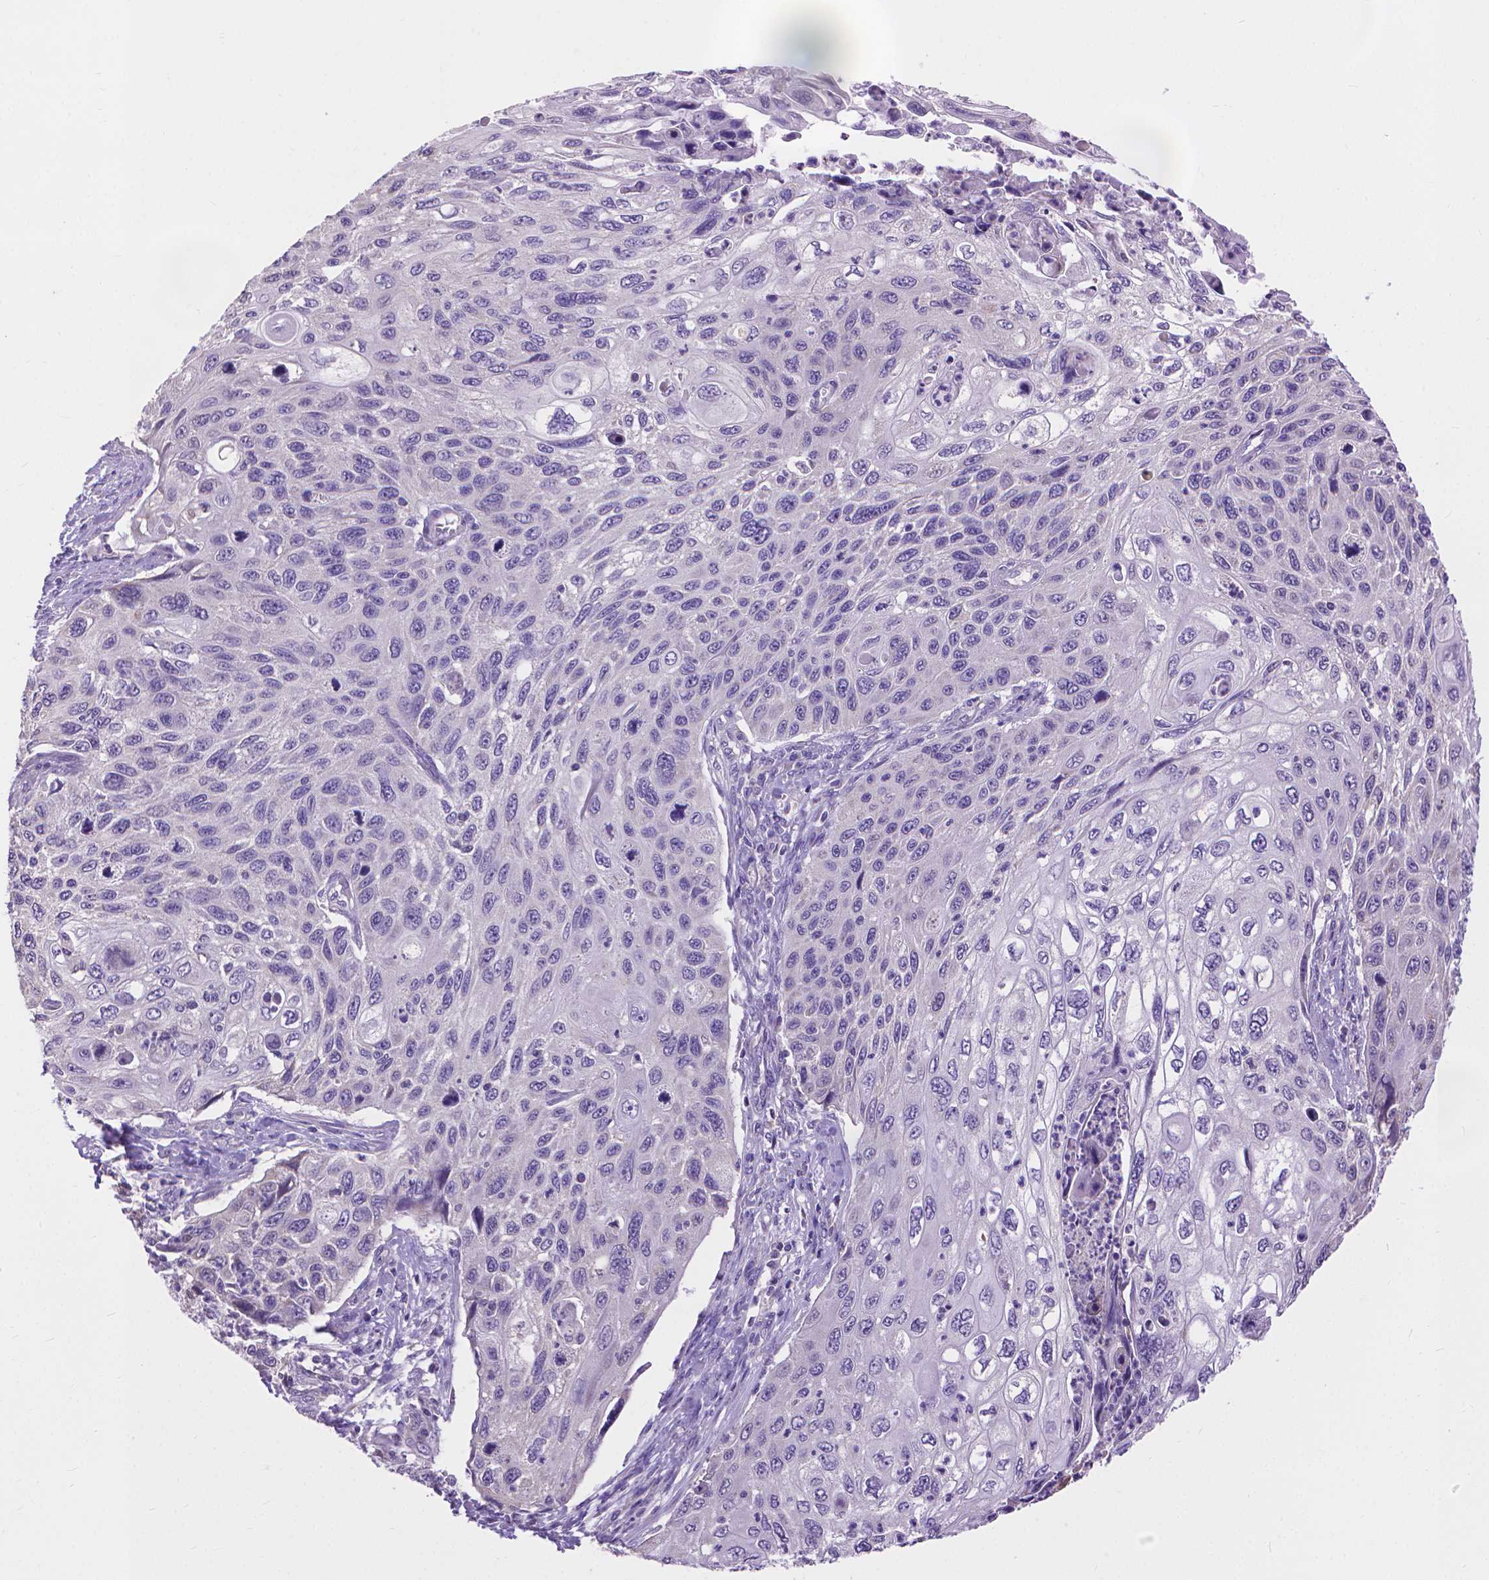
{"staining": {"intensity": "negative", "quantity": "none", "location": "none"}, "tissue": "cervical cancer", "cell_type": "Tumor cells", "image_type": "cancer", "snomed": [{"axis": "morphology", "description": "Squamous cell carcinoma, NOS"}, {"axis": "topography", "description": "Cervix"}], "caption": "An immunohistochemistry micrograph of cervical cancer is shown. There is no staining in tumor cells of cervical cancer.", "gene": "SYN1", "patient": {"sex": "female", "age": 70}}